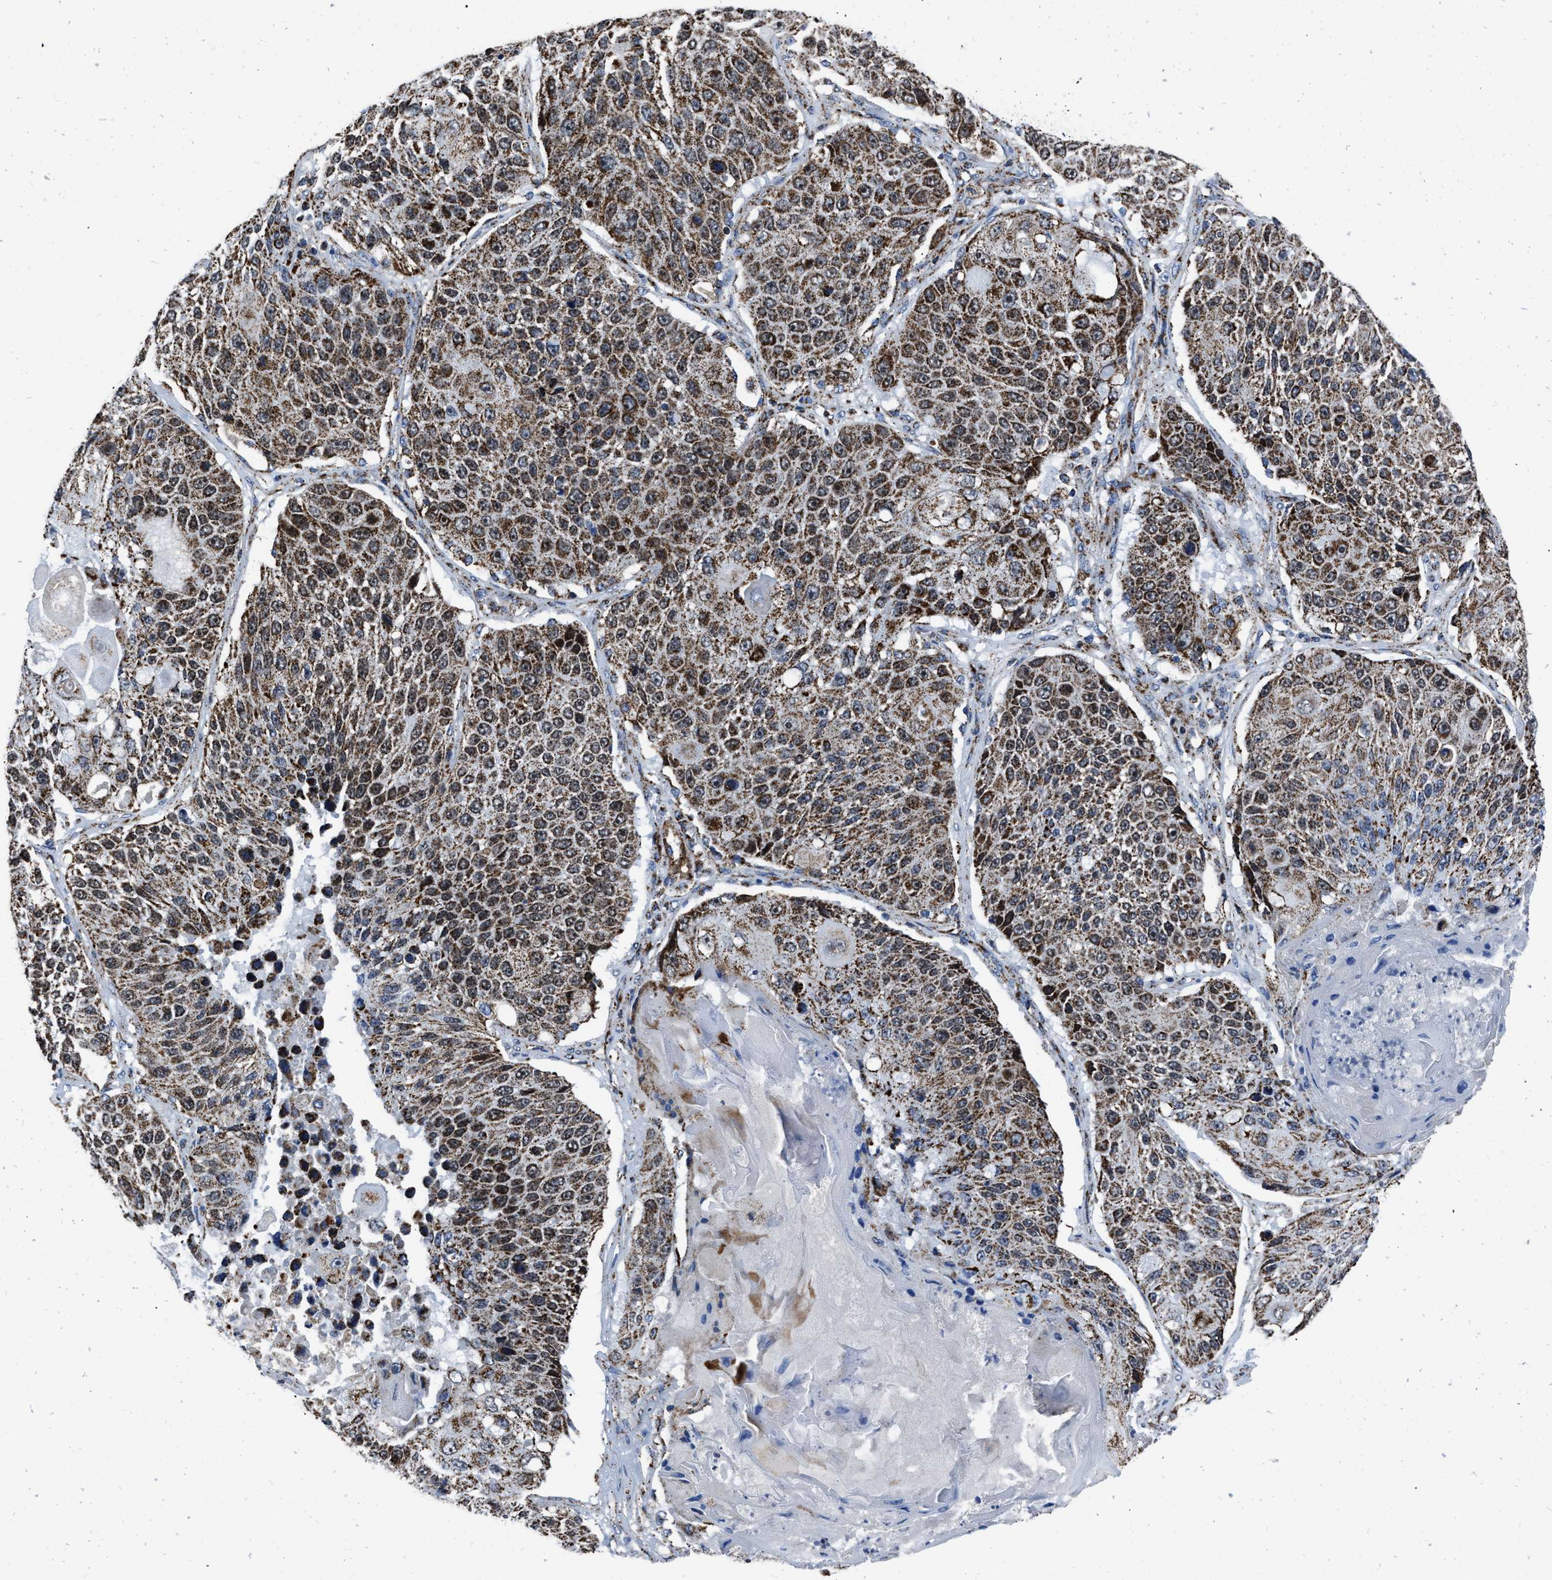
{"staining": {"intensity": "strong", "quantity": ">75%", "location": "cytoplasmic/membranous"}, "tissue": "lung cancer", "cell_type": "Tumor cells", "image_type": "cancer", "snomed": [{"axis": "morphology", "description": "Squamous cell carcinoma, NOS"}, {"axis": "topography", "description": "Lung"}], "caption": "This micrograph demonstrates immunohistochemistry staining of human lung cancer (squamous cell carcinoma), with high strong cytoplasmic/membranous expression in about >75% of tumor cells.", "gene": "NSD3", "patient": {"sex": "male", "age": 61}}